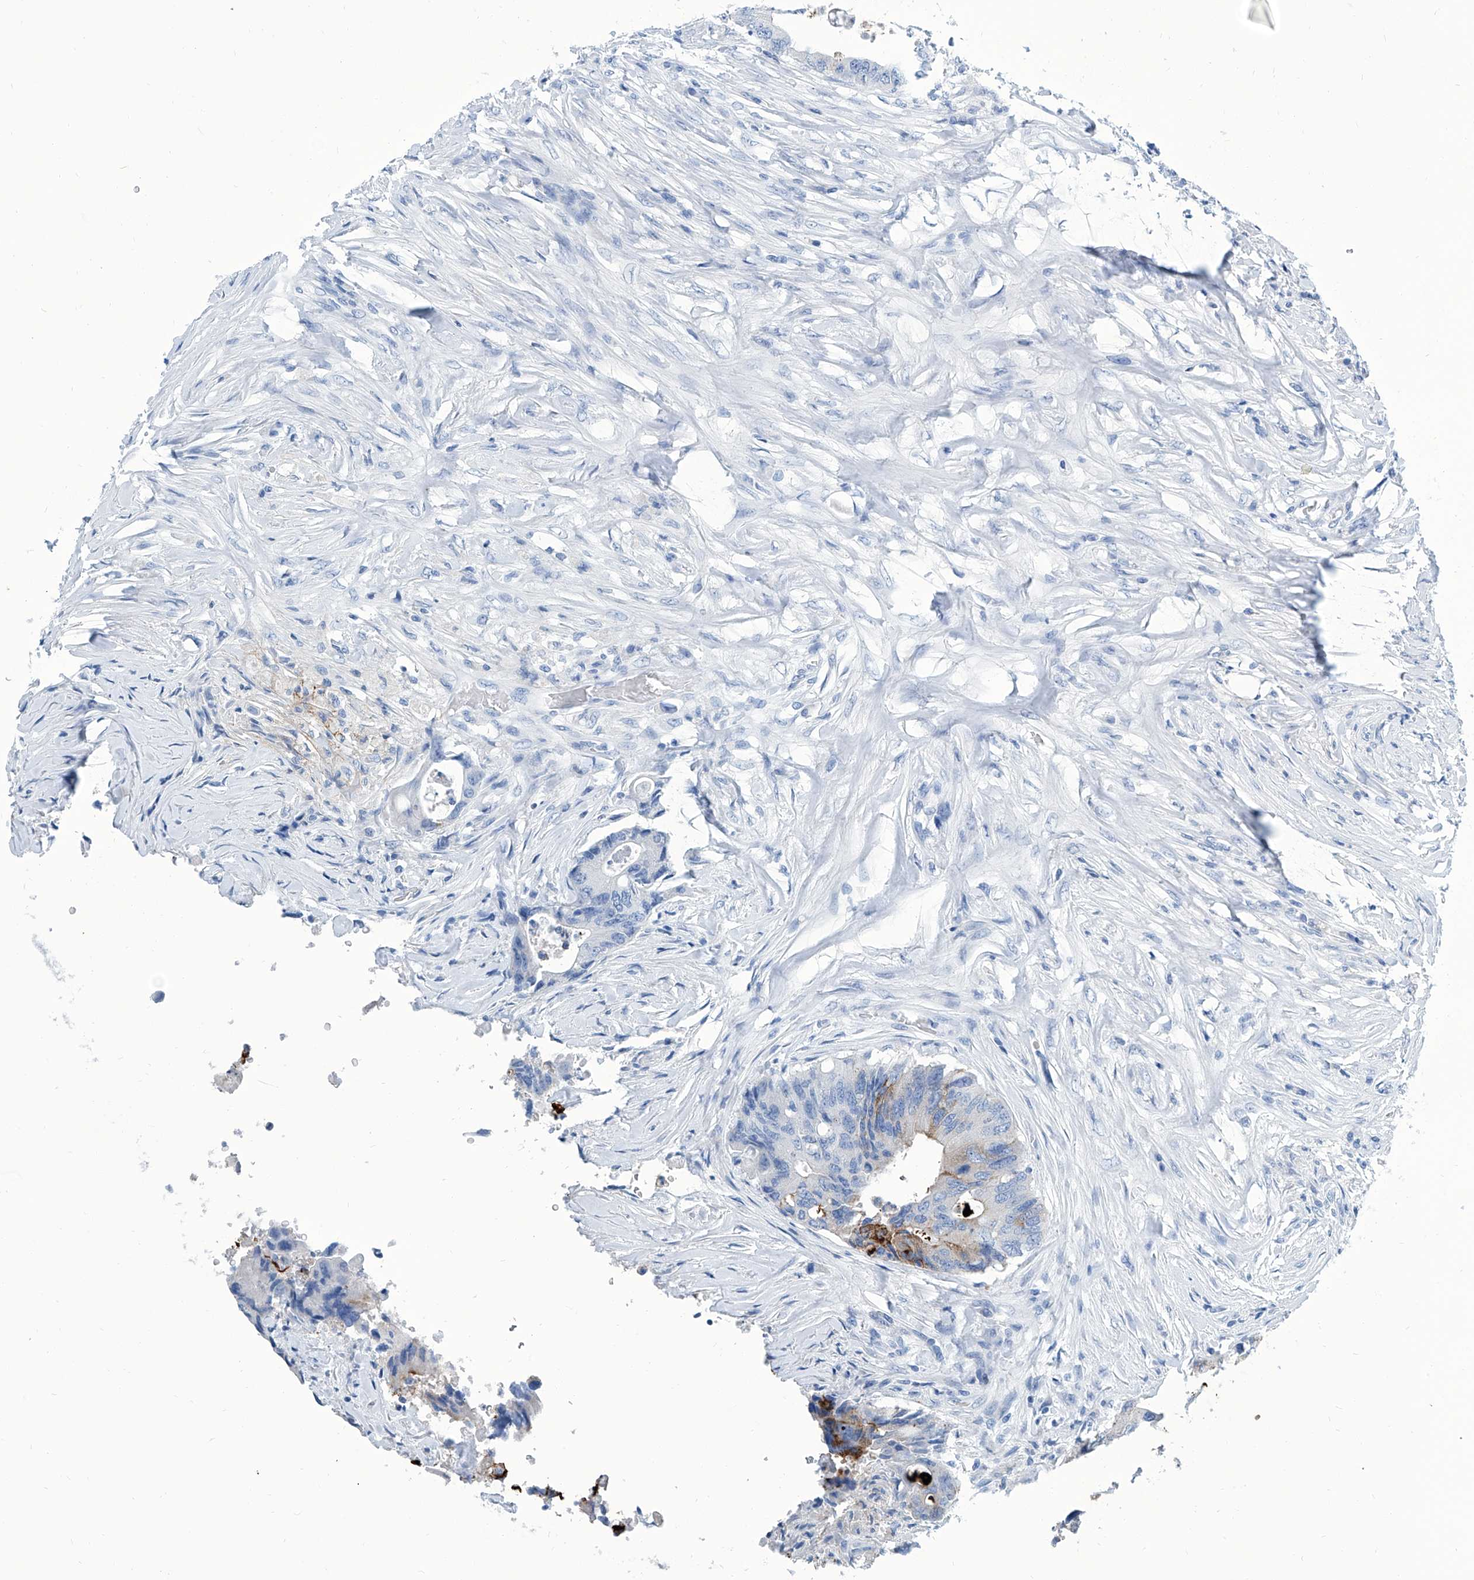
{"staining": {"intensity": "moderate", "quantity": "<25%", "location": "cytoplasmic/membranous"}, "tissue": "colorectal cancer", "cell_type": "Tumor cells", "image_type": "cancer", "snomed": [{"axis": "morphology", "description": "Adenocarcinoma, NOS"}, {"axis": "topography", "description": "Colon"}], "caption": "High-magnification brightfield microscopy of colorectal cancer stained with DAB (3,3'-diaminobenzidine) (brown) and counterstained with hematoxylin (blue). tumor cells exhibit moderate cytoplasmic/membranous staining is present in approximately<25% of cells. The staining is performed using DAB brown chromogen to label protein expression. The nuclei are counter-stained blue using hematoxylin.", "gene": "ZNF519", "patient": {"sex": "male", "age": 71}}